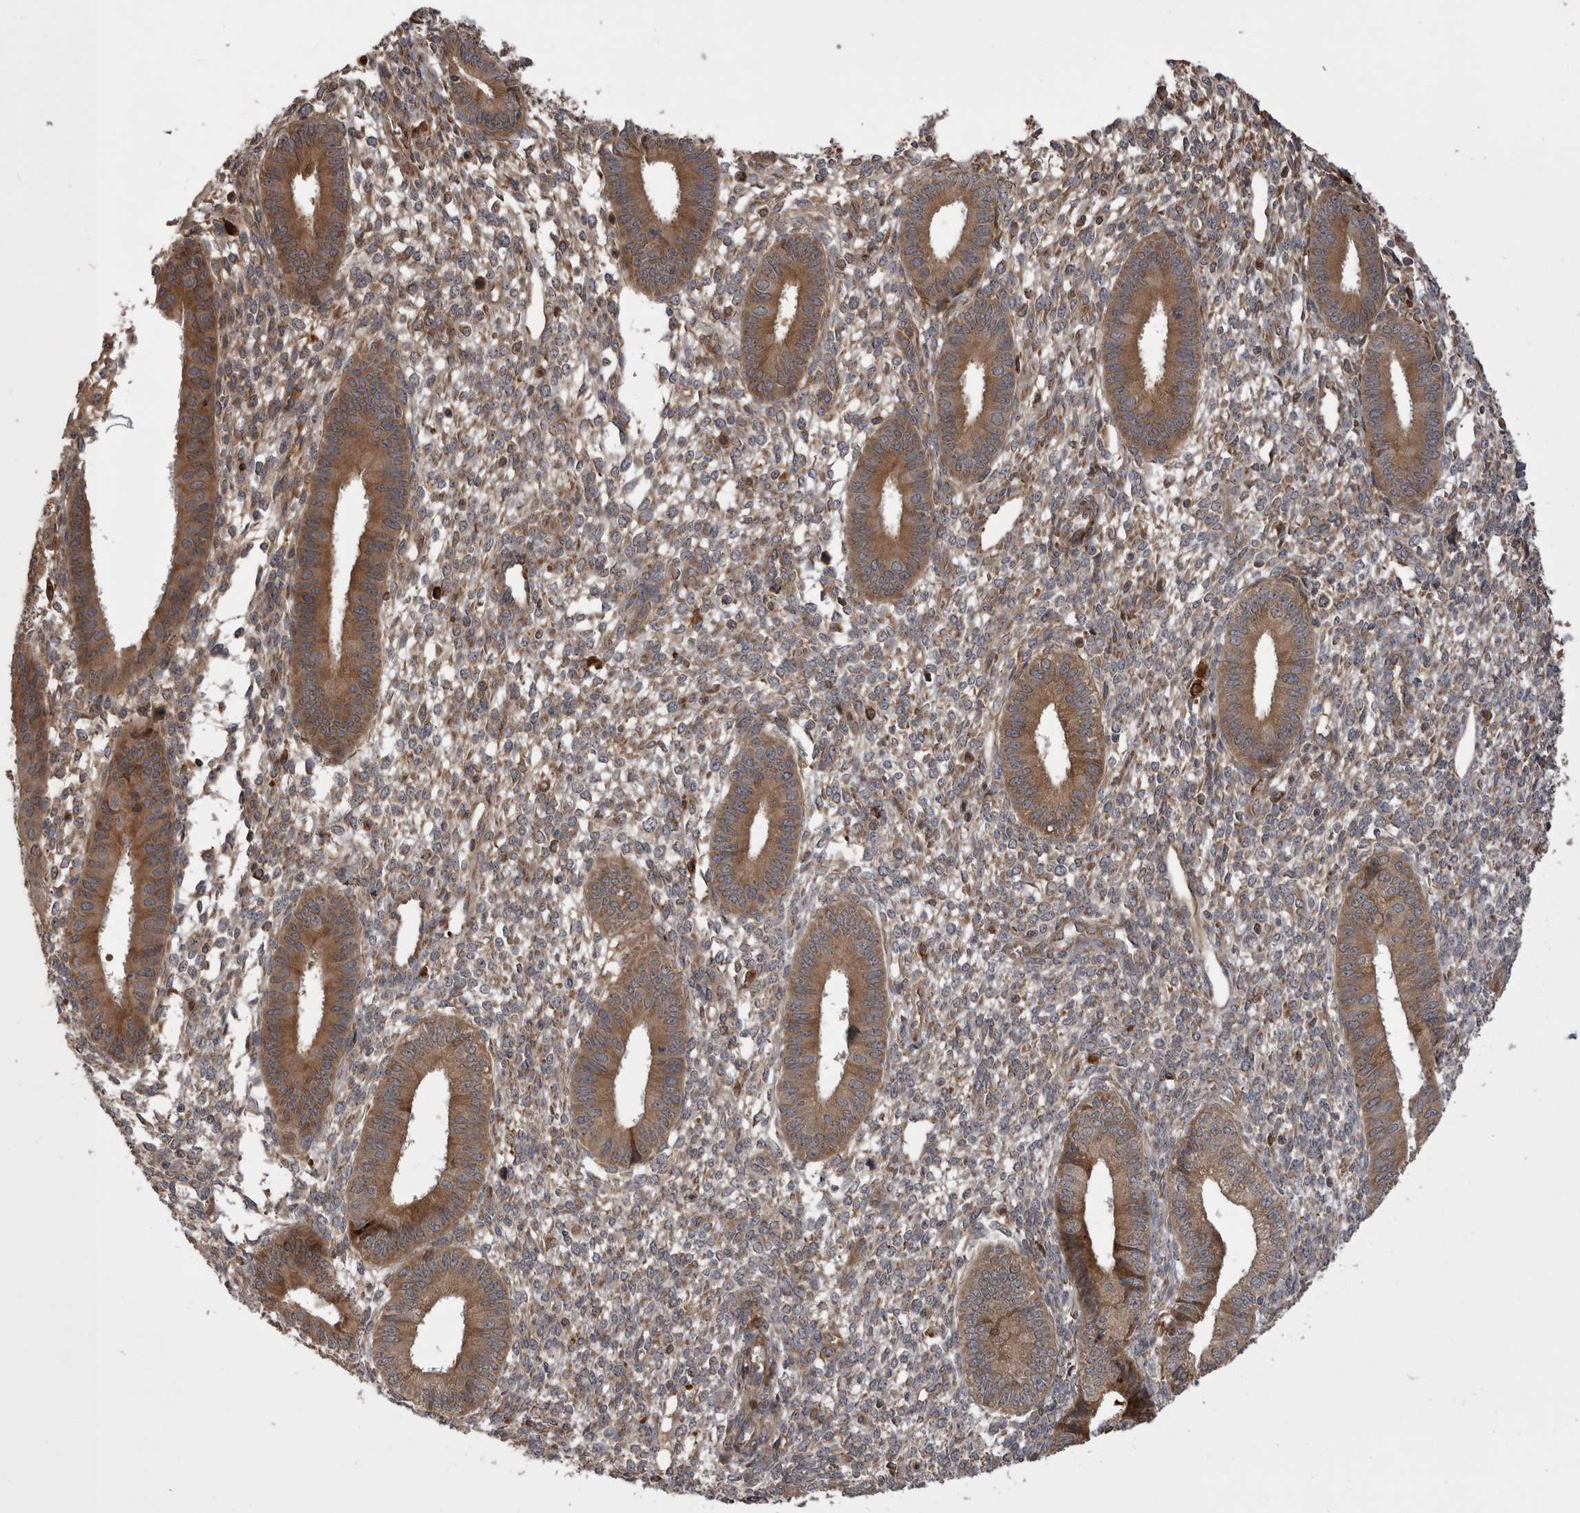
{"staining": {"intensity": "weak", "quantity": "25%-75%", "location": "cytoplasmic/membranous"}, "tissue": "endometrium", "cell_type": "Cells in endometrial stroma", "image_type": "normal", "snomed": [{"axis": "morphology", "description": "Normal tissue, NOS"}, {"axis": "topography", "description": "Endometrium"}], "caption": "Protein staining exhibits weak cytoplasmic/membranous staining in about 25%-75% of cells in endometrial stroma in normal endometrium. Immunohistochemistry (ihc) stains the protein in brown and the nuclei are stained blue.", "gene": "RAB3GAP2", "patient": {"sex": "female", "age": 46}}